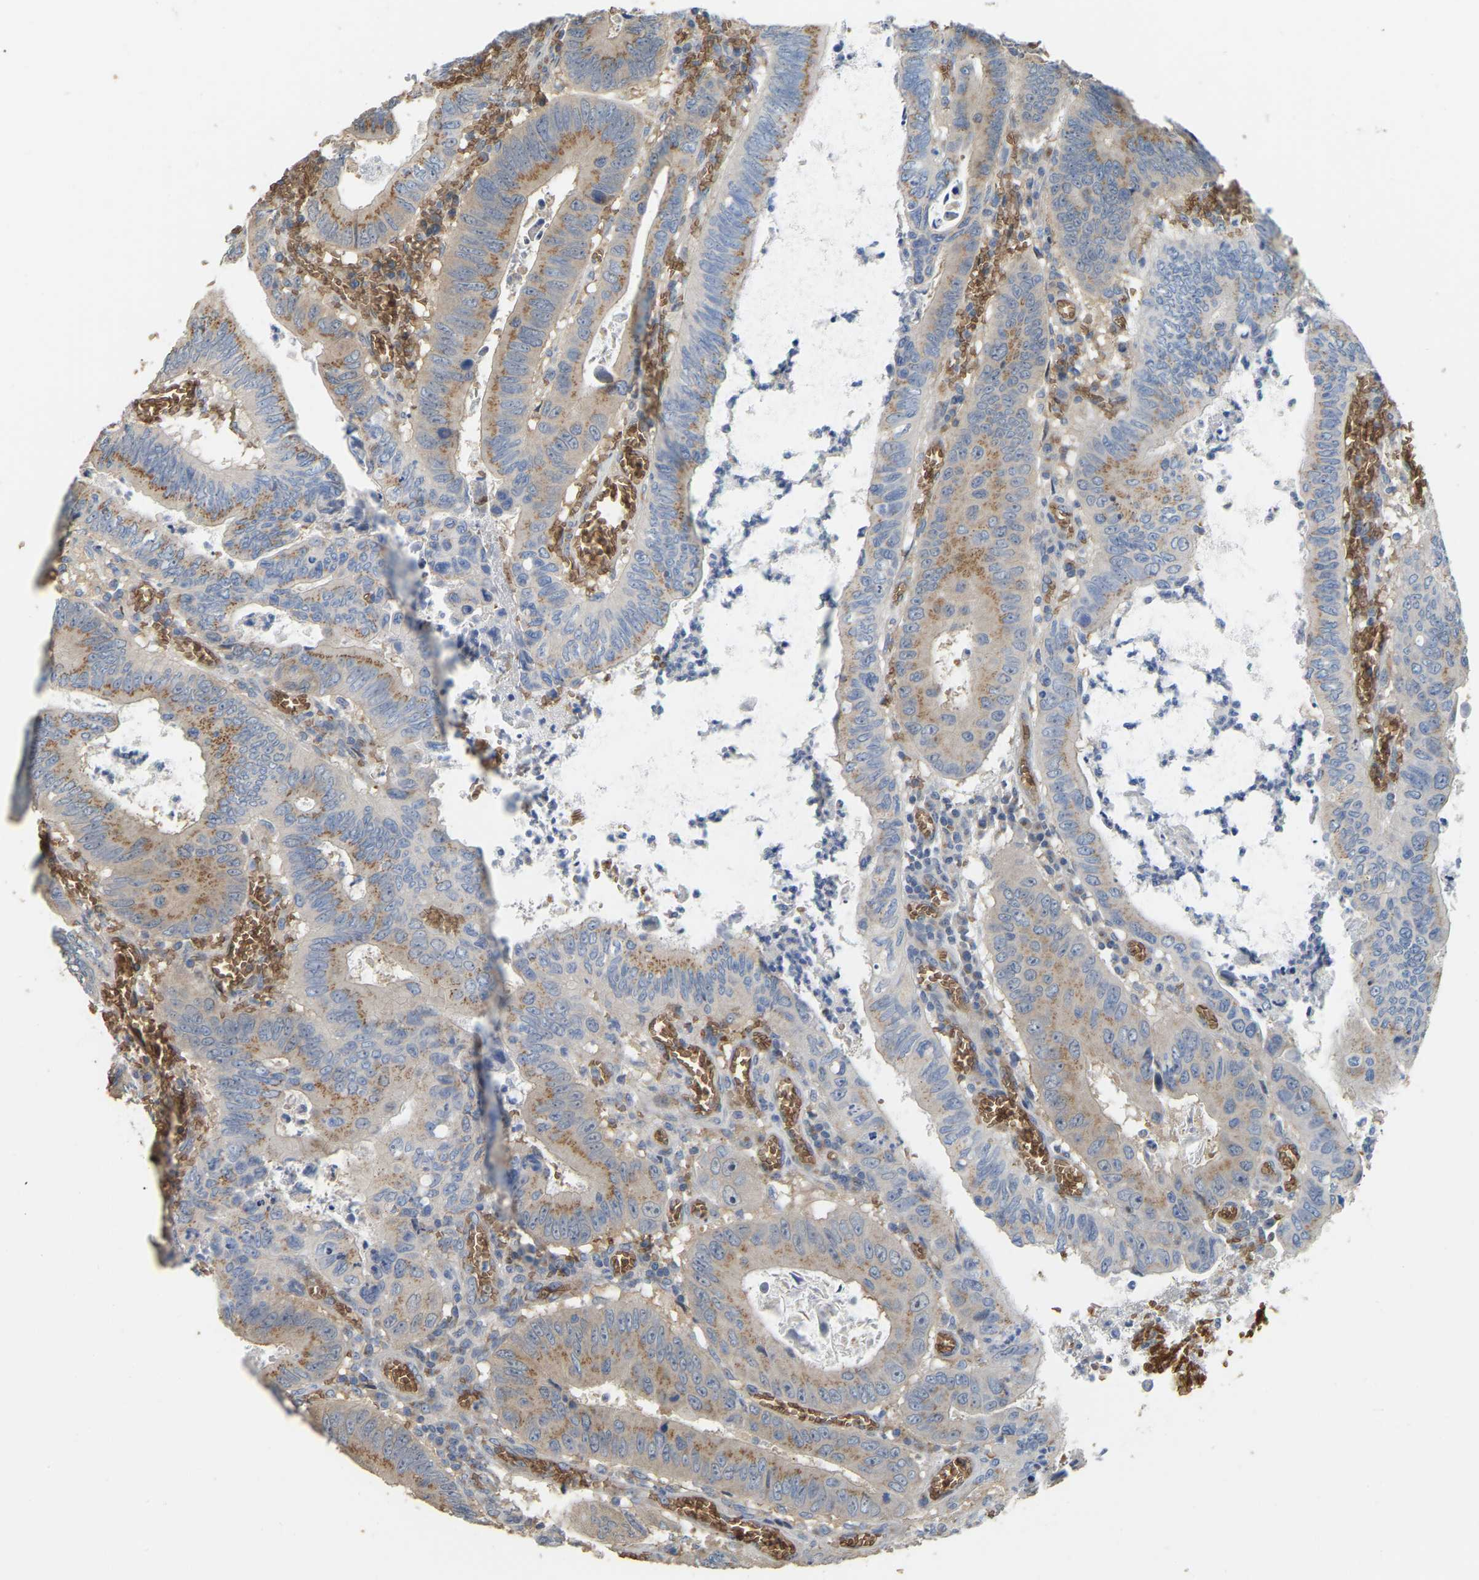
{"staining": {"intensity": "moderate", "quantity": ">75%", "location": "cytoplasmic/membranous"}, "tissue": "colorectal cancer", "cell_type": "Tumor cells", "image_type": "cancer", "snomed": [{"axis": "morphology", "description": "Inflammation, NOS"}, {"axis": "morphology", "description": "Adenocarcinoma, NOS"}, {"axis": "topography", "description": "Colon"}], "caption": "A medium amount of moderate cytoplasmic/membranous expression is identified in approximately >75% of tumor cells in colorectal cancer tissue. The staining was performed using DAB (3,3'-diaminobenzidine), with brown indicating positive protein expression. Nuclei are stained blue with hematoxylin.", "gene": "CFAP298", "patient": {"sex": "male", "age": 72}}